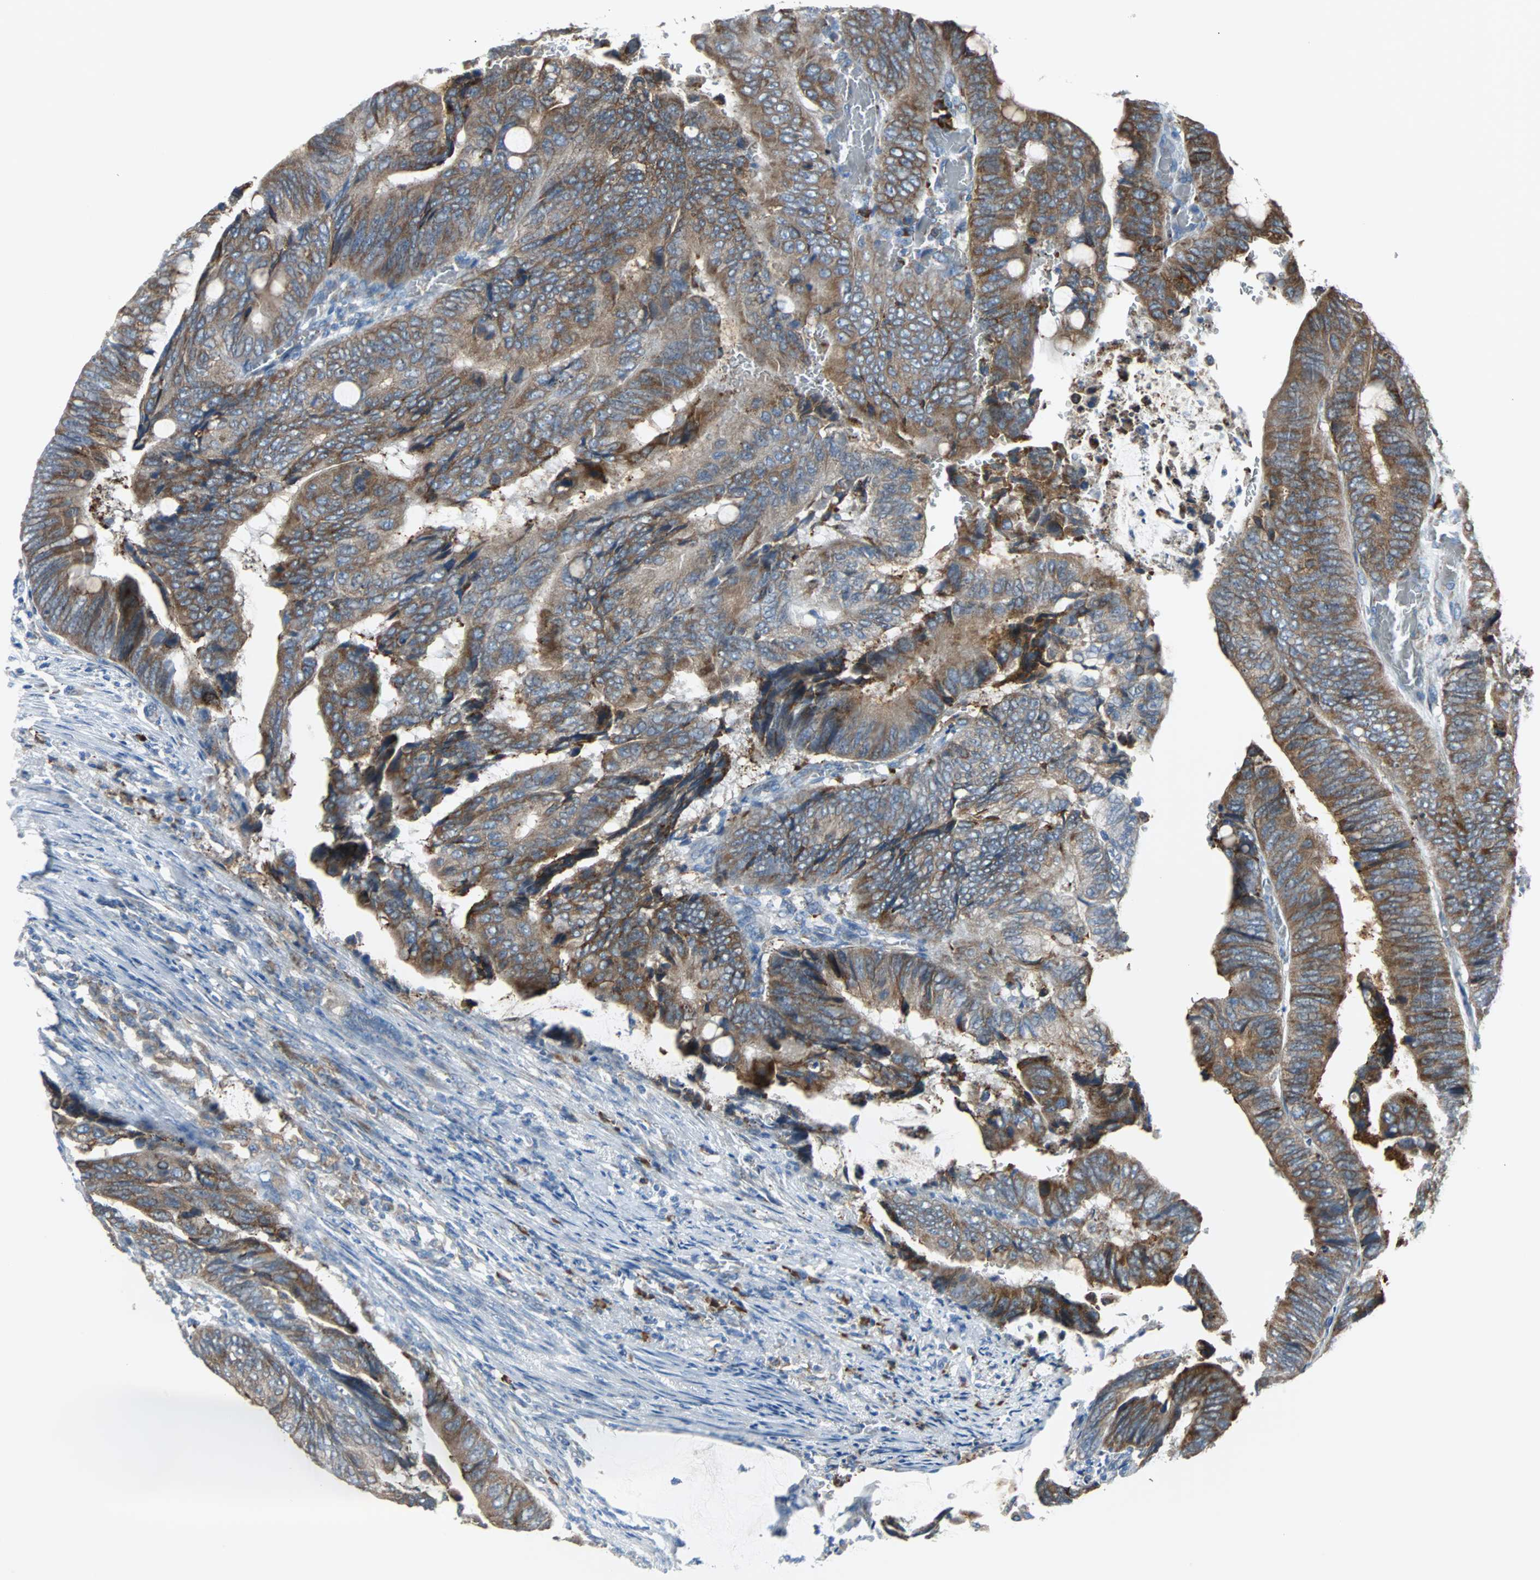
{"staining": {"intensity": "moderate", "quantity": "25%-75%", "location": "cytoplasmic/membranous"}, "tissue": "colorectal cancer", "cell_type": "Tumor cells", "image_type": "cancer", "snomed": [{"axis": "morphology", "description": "Normal tissue, NOS"}, {"axis": "morphology", "description": "Adenocarcinoma, NOS"}, {"axis": "topography", "description": "Rectum"}, {"axis": "topography", "description": "Peripheral nerve tissue"}], "caption": "This is a micrograph of IHC staining of colorectal adenocarcinoma, which shows moderate expression in the cytoplasmic/membranous of tumor cells.", "gene": "PDIA4", "patient": {"sex": "male", "age": 92}}